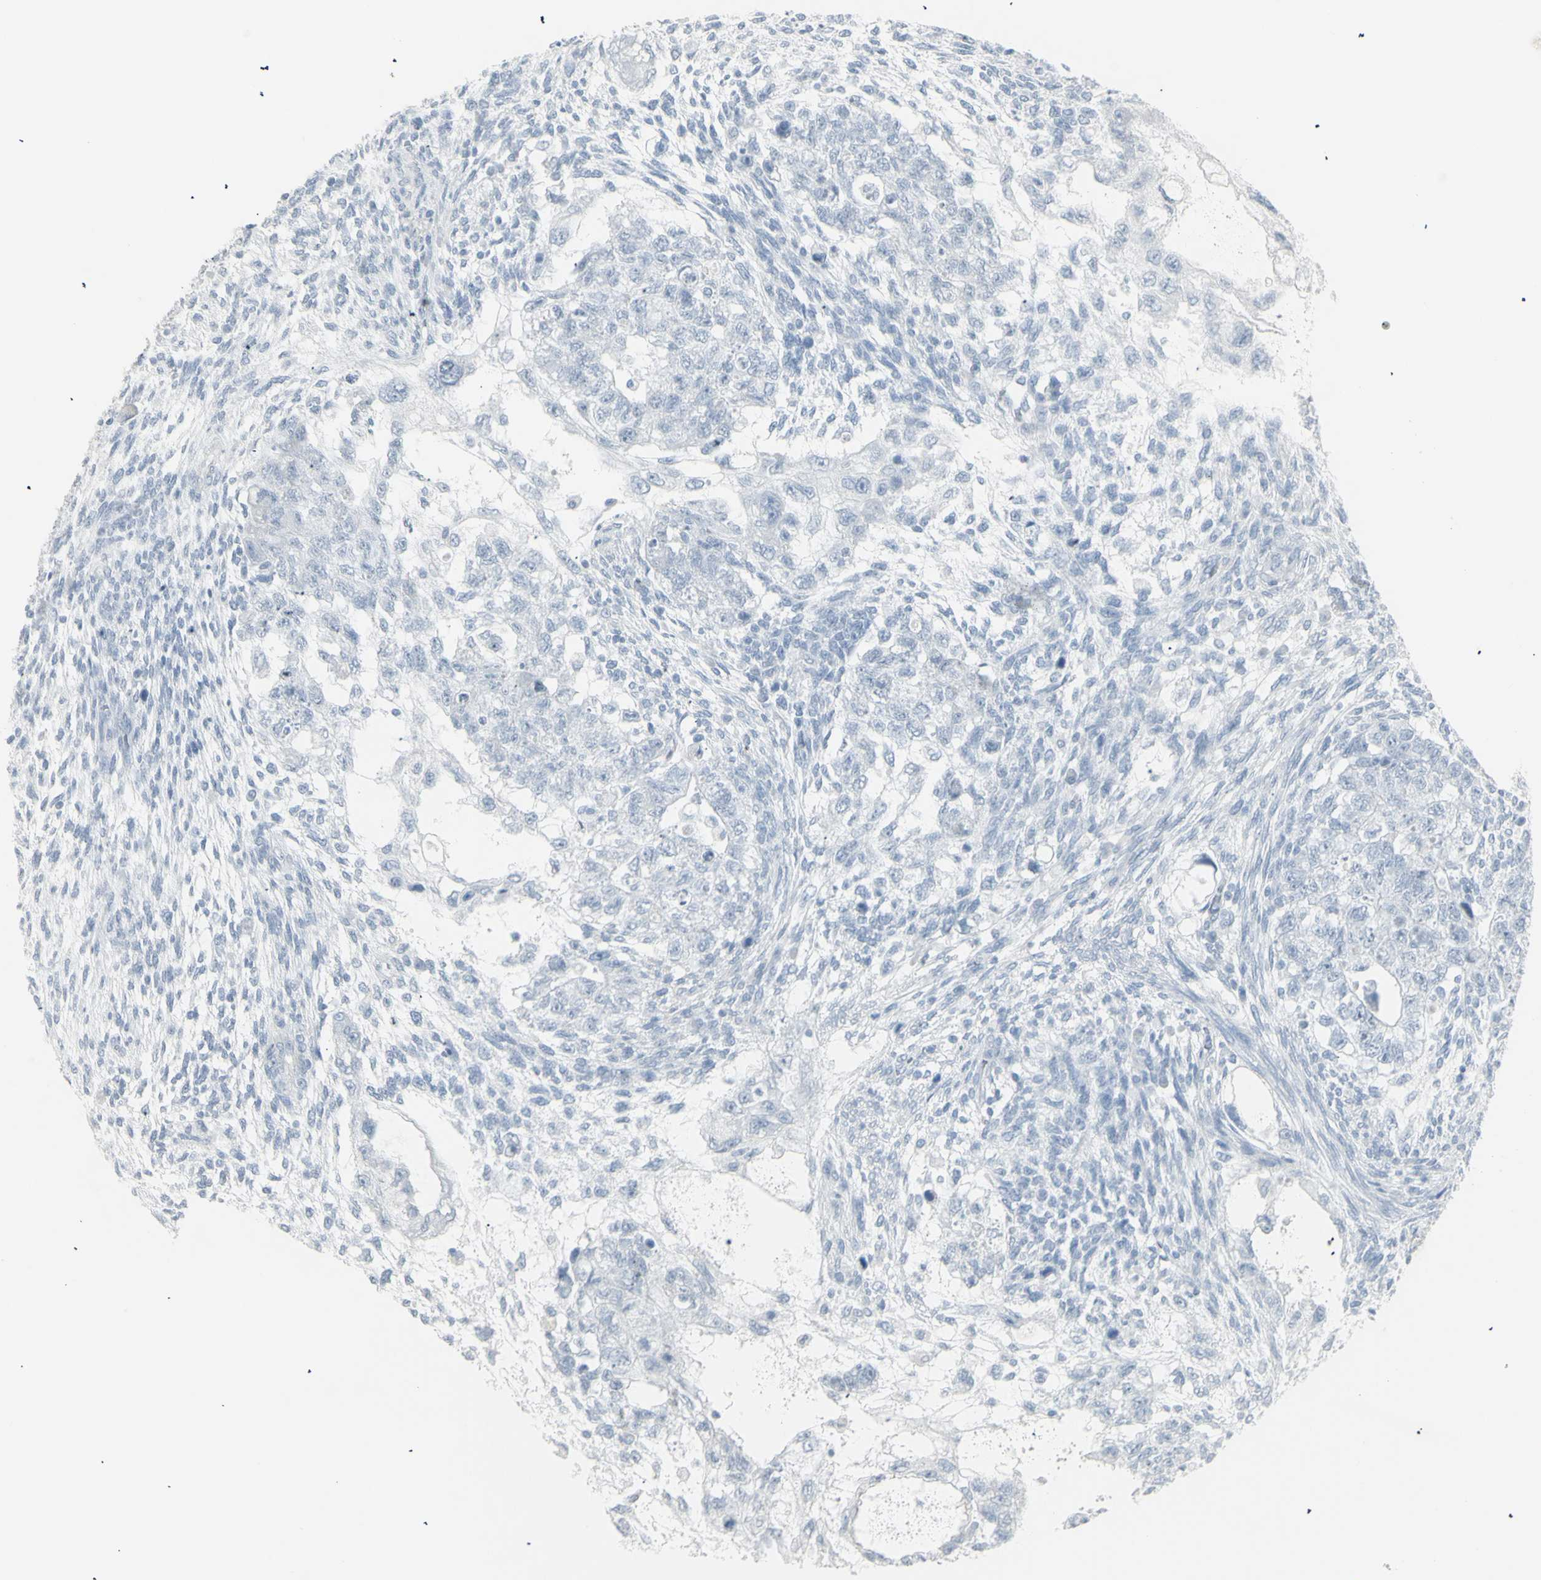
{"staining": {"intensity": "negative", "quantity": "none", "location": "none"}, "tissue": "testis cancer", "cell_type": "Tumor cells", "image_type": "cancer", "snomed": [{"axis": "morphology", "description": "Normal tissue, NOS"}, {"axis": "morphology", "description": "Carcinoma, Embryonal, NOS"}, {"axis": "topography", "description": "Testis"}], "caption": "Testis cancer was stained to show a protein in brown. There is no significant staining in tumor cells.", "gene": "YBX2", "patient": {"sex": "male", "age": 36}}